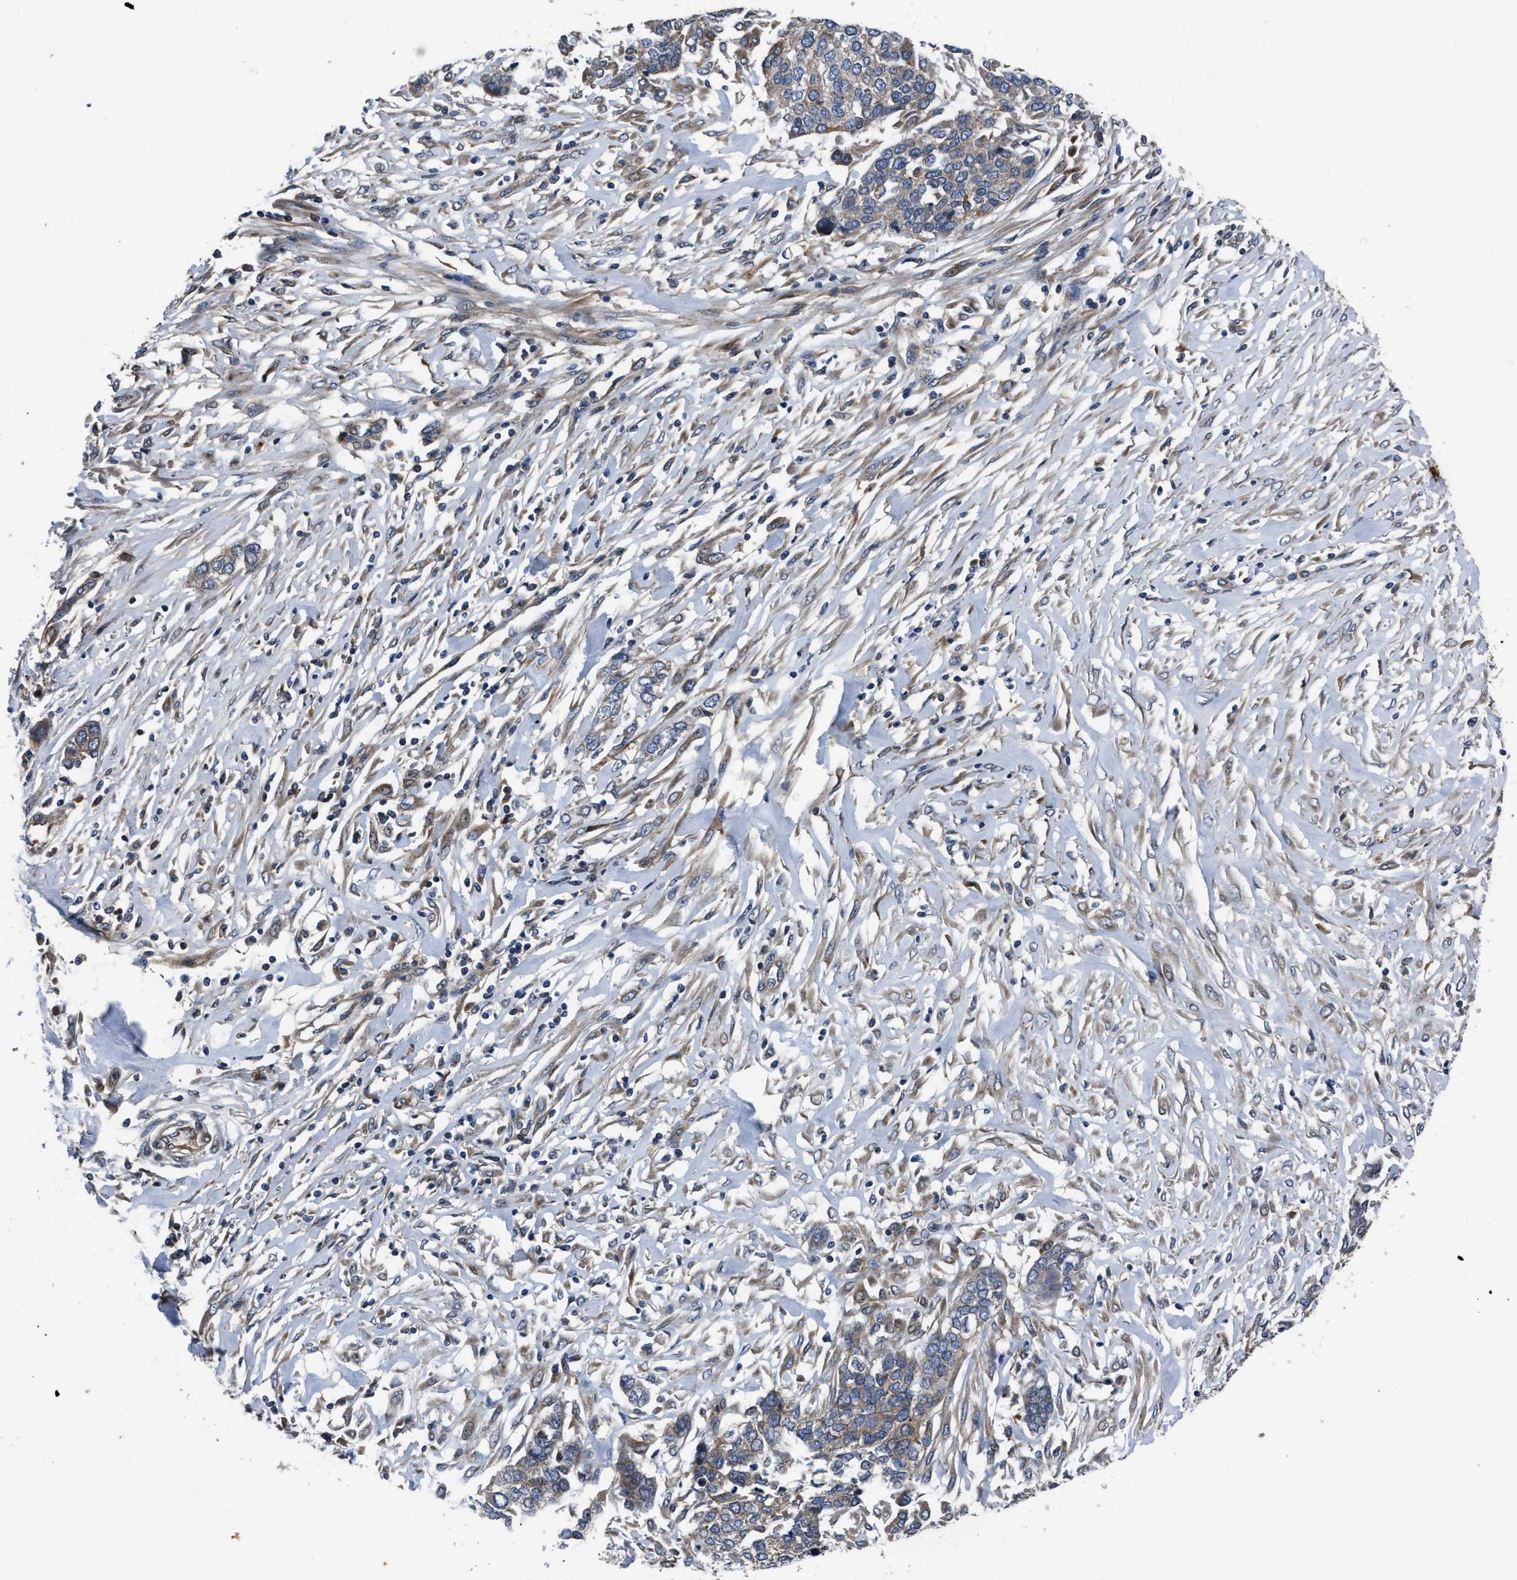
{"staining": {"intensity": "weak", "quantity": "25%-75%", "location": "cytoplasmic/membranous"}, "tissue": "ovarian cancer", "cell_type": "Tumor cells", "image_type": "cancer", "snomed": [{"axis": "morphology", "description": "Cystadenocarcinoma, serous, NOS"}, {"axis": "topography", "description": "Ovary"}], "caption": "Ovarian cancer stained for a protein shows weak cytoplasmic/membranous positivity in tumor cells.", "gene": "ERC1", "patient": {"sex": "female", "age": 44}}